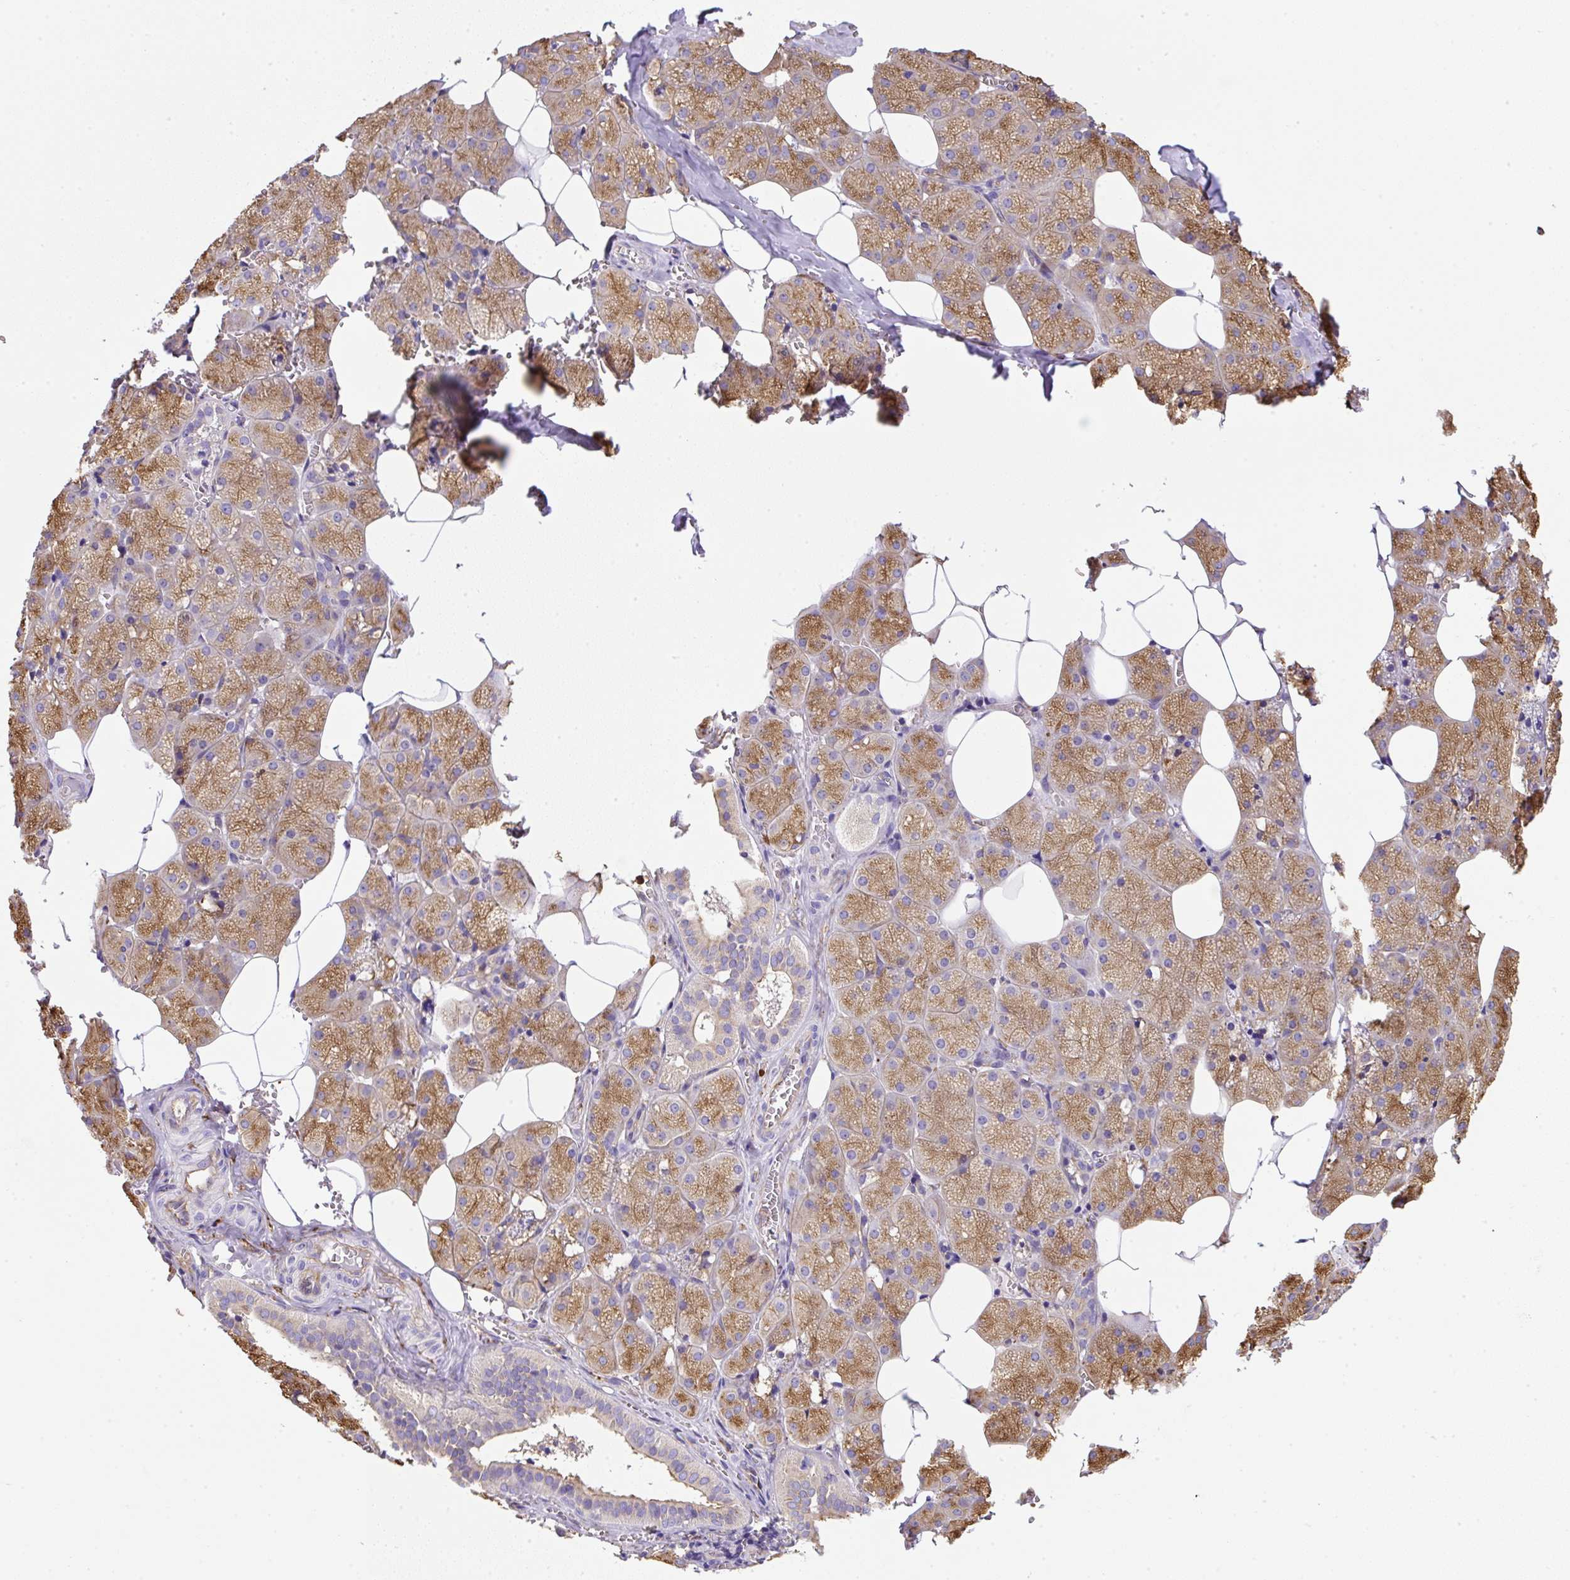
{"staining": {"intensity": "moderate", "quantity": "25%-75%", "location": "cytoplasmic/membranous"}, "tissue": "salivary gland", "cell_type": "Glandular cells", "image_type": "normal", "snomed": [{"axis": "morphology", "description": "Normal tissue, NOS"}, {"axis": "topography", "description": "Salivary gland"}, {"axis": "topography", "description": "Peripheral nerve tissue"}], "caption": "The image shows a brown stain indicating the presence of a protein in the cytoplasmic/membranous of glandular cells in salivary gland. Nuclei are stained in blue.", "gene": "MAGEB5", "patient": {"sex": "male", "age": 38}}